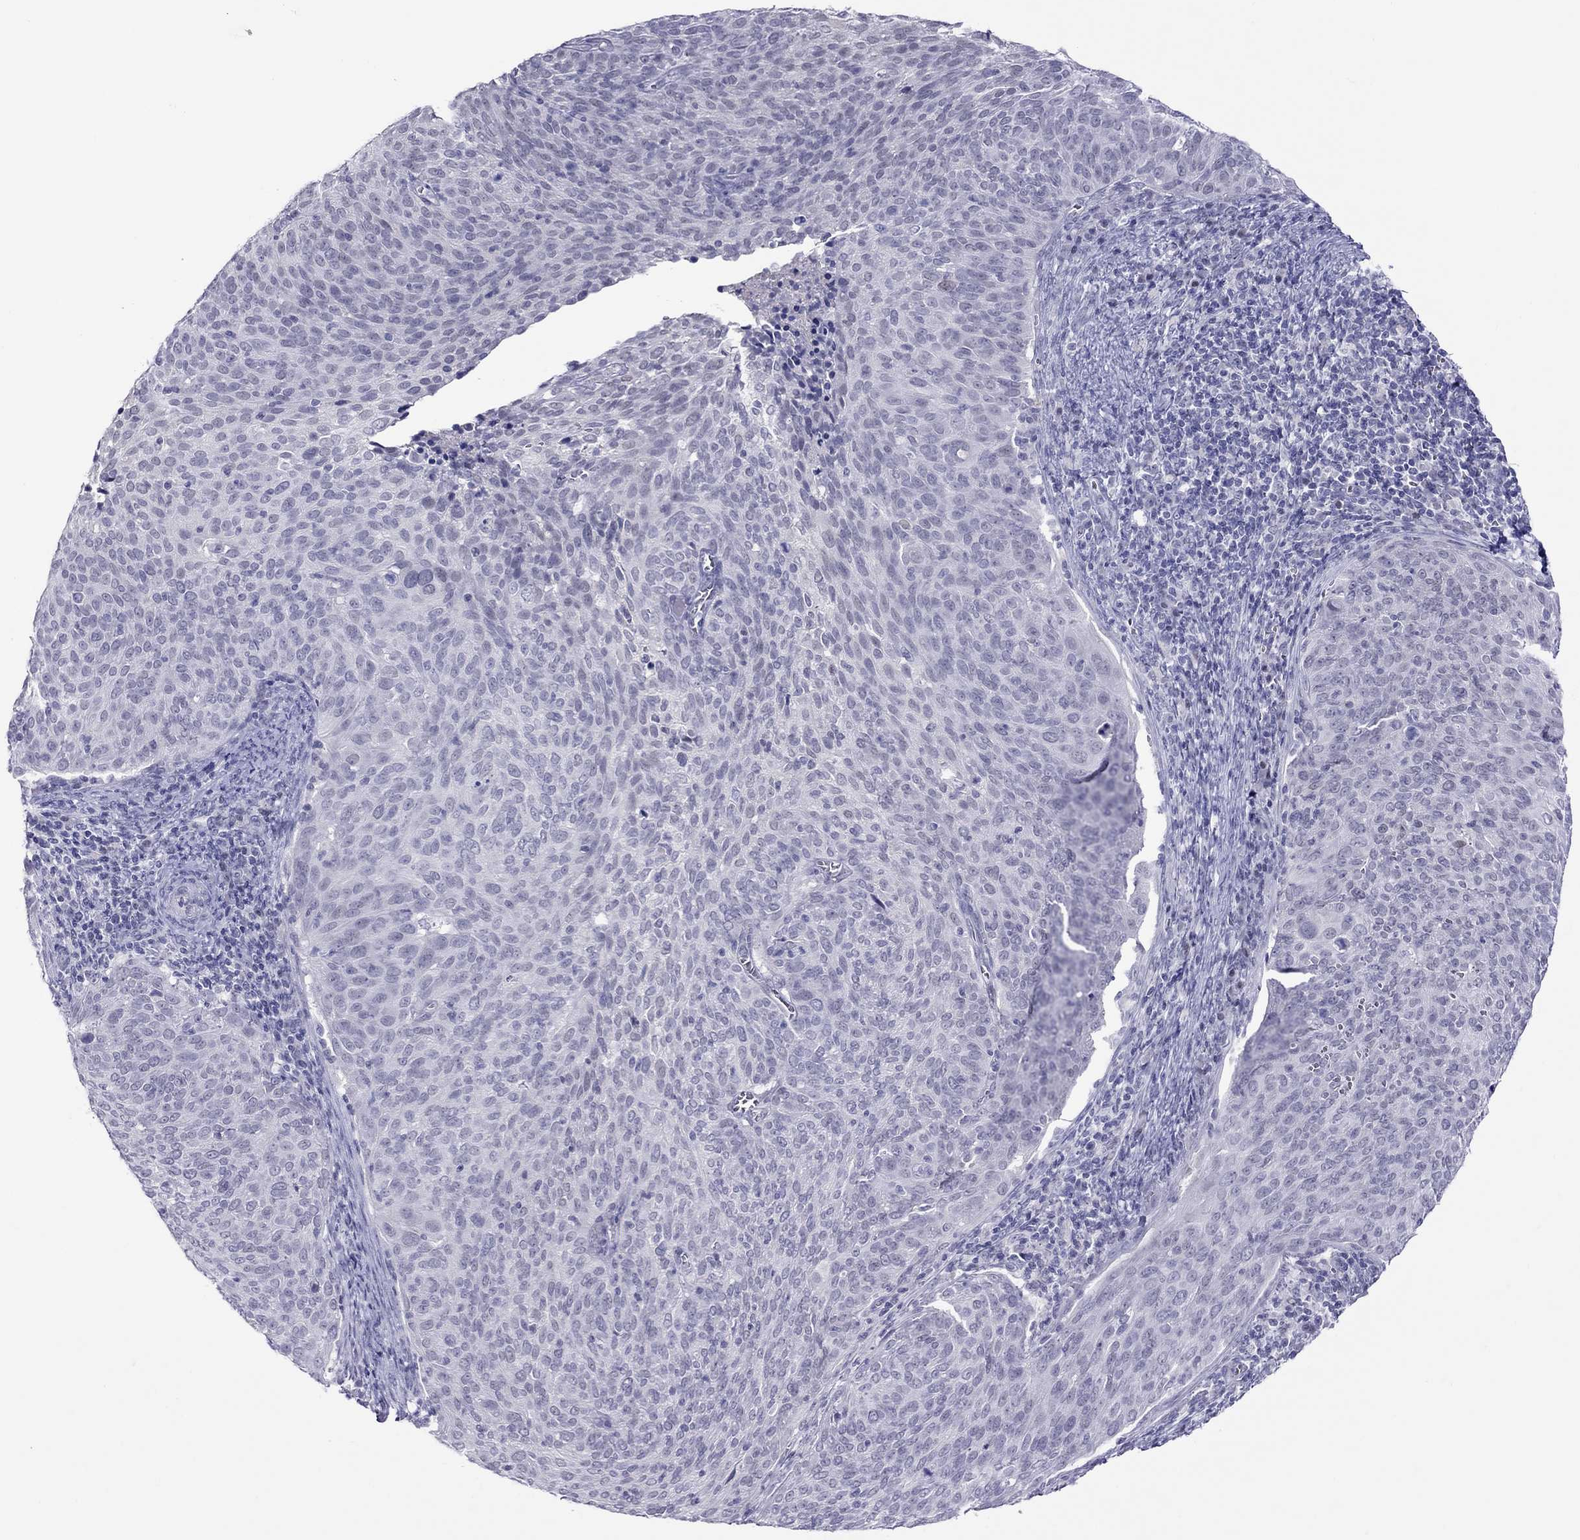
{"staining": {"intensity": "negative", "quantity": "none", "location": "none"}, "tissue": "cervical cancer", "cell_type": "Tumor cells", "image_type": "cancer", "snomed": [{"axis": "morphology", "description": "Squamous cell carcinoma, NOS"}, {"axis": "topography", "description": "Cervix"}], "caption": "There is no significant expression in tumor cells of cervical cancer.", "gene": "CHRNB3", "patient": {"sex": "female", "age": 39}}